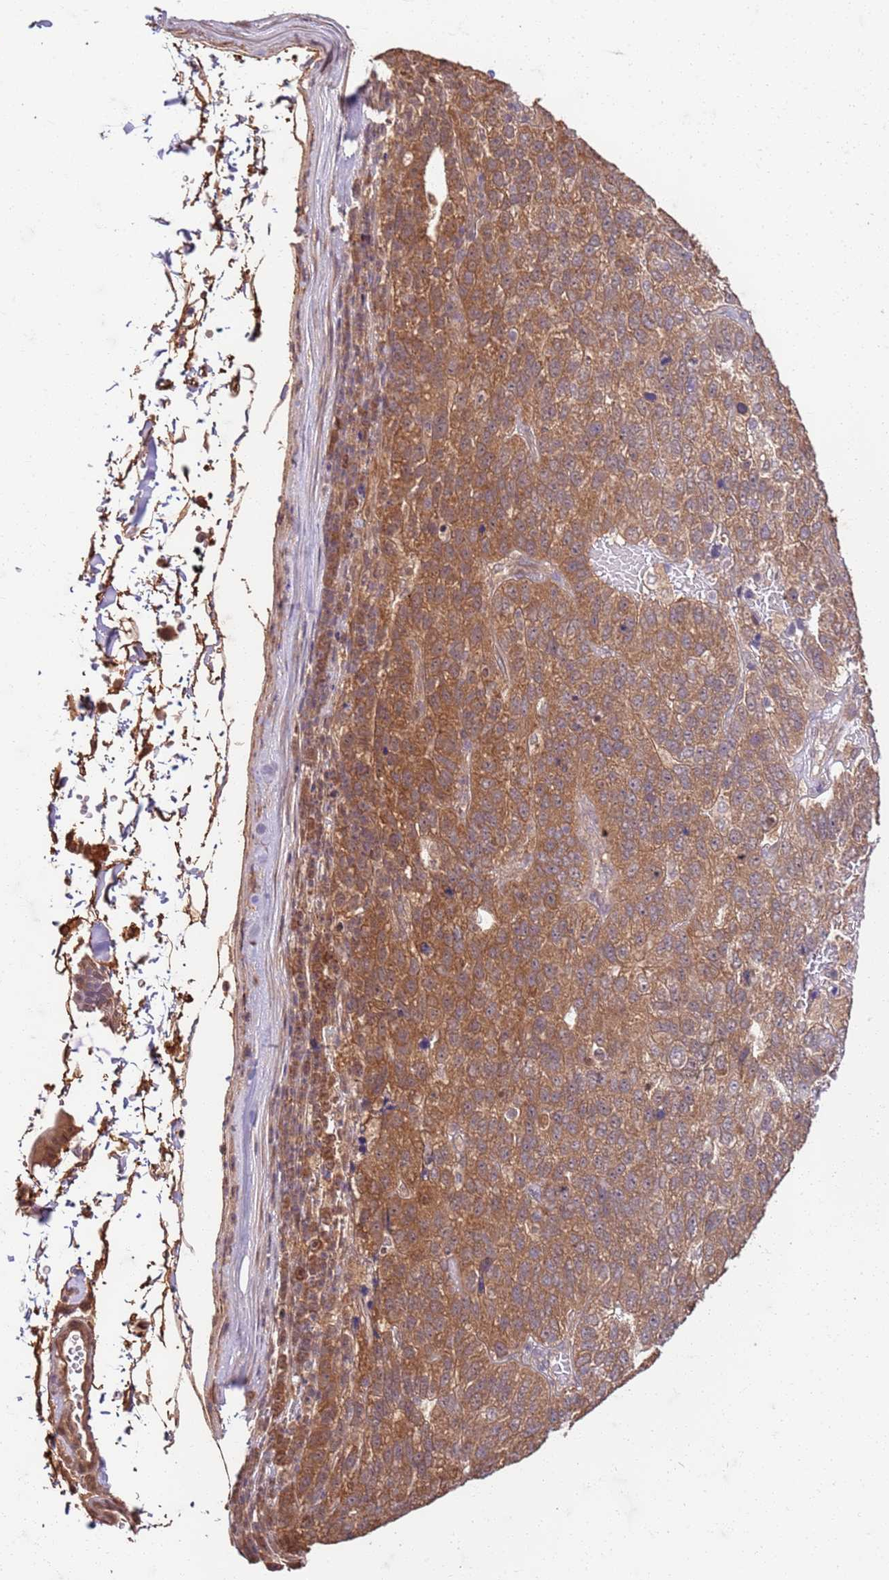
{"staining": {"intensity": "moderate", "quantity": "25%-75%", "location": "cytoplasmic/membranous"}, "tissue": "pancreatic cancer", "cell_type": "Tumor cells", "image_type": "cancer", "snomed": [{"axis": "morphology", "description": "Adenocarcinoma, NOS"}, {"axis": "topography", "description": "Pancreas"}], "caption": "High-power microscopy captured an IHC histopathology image of pancreatic cancer, revealing moderate cytoplasmic/membranous positivity in approximately 25%-75% of tumor cells.", "gene": "UBE3A", "patient": {"sex": "female", "age": 61}}